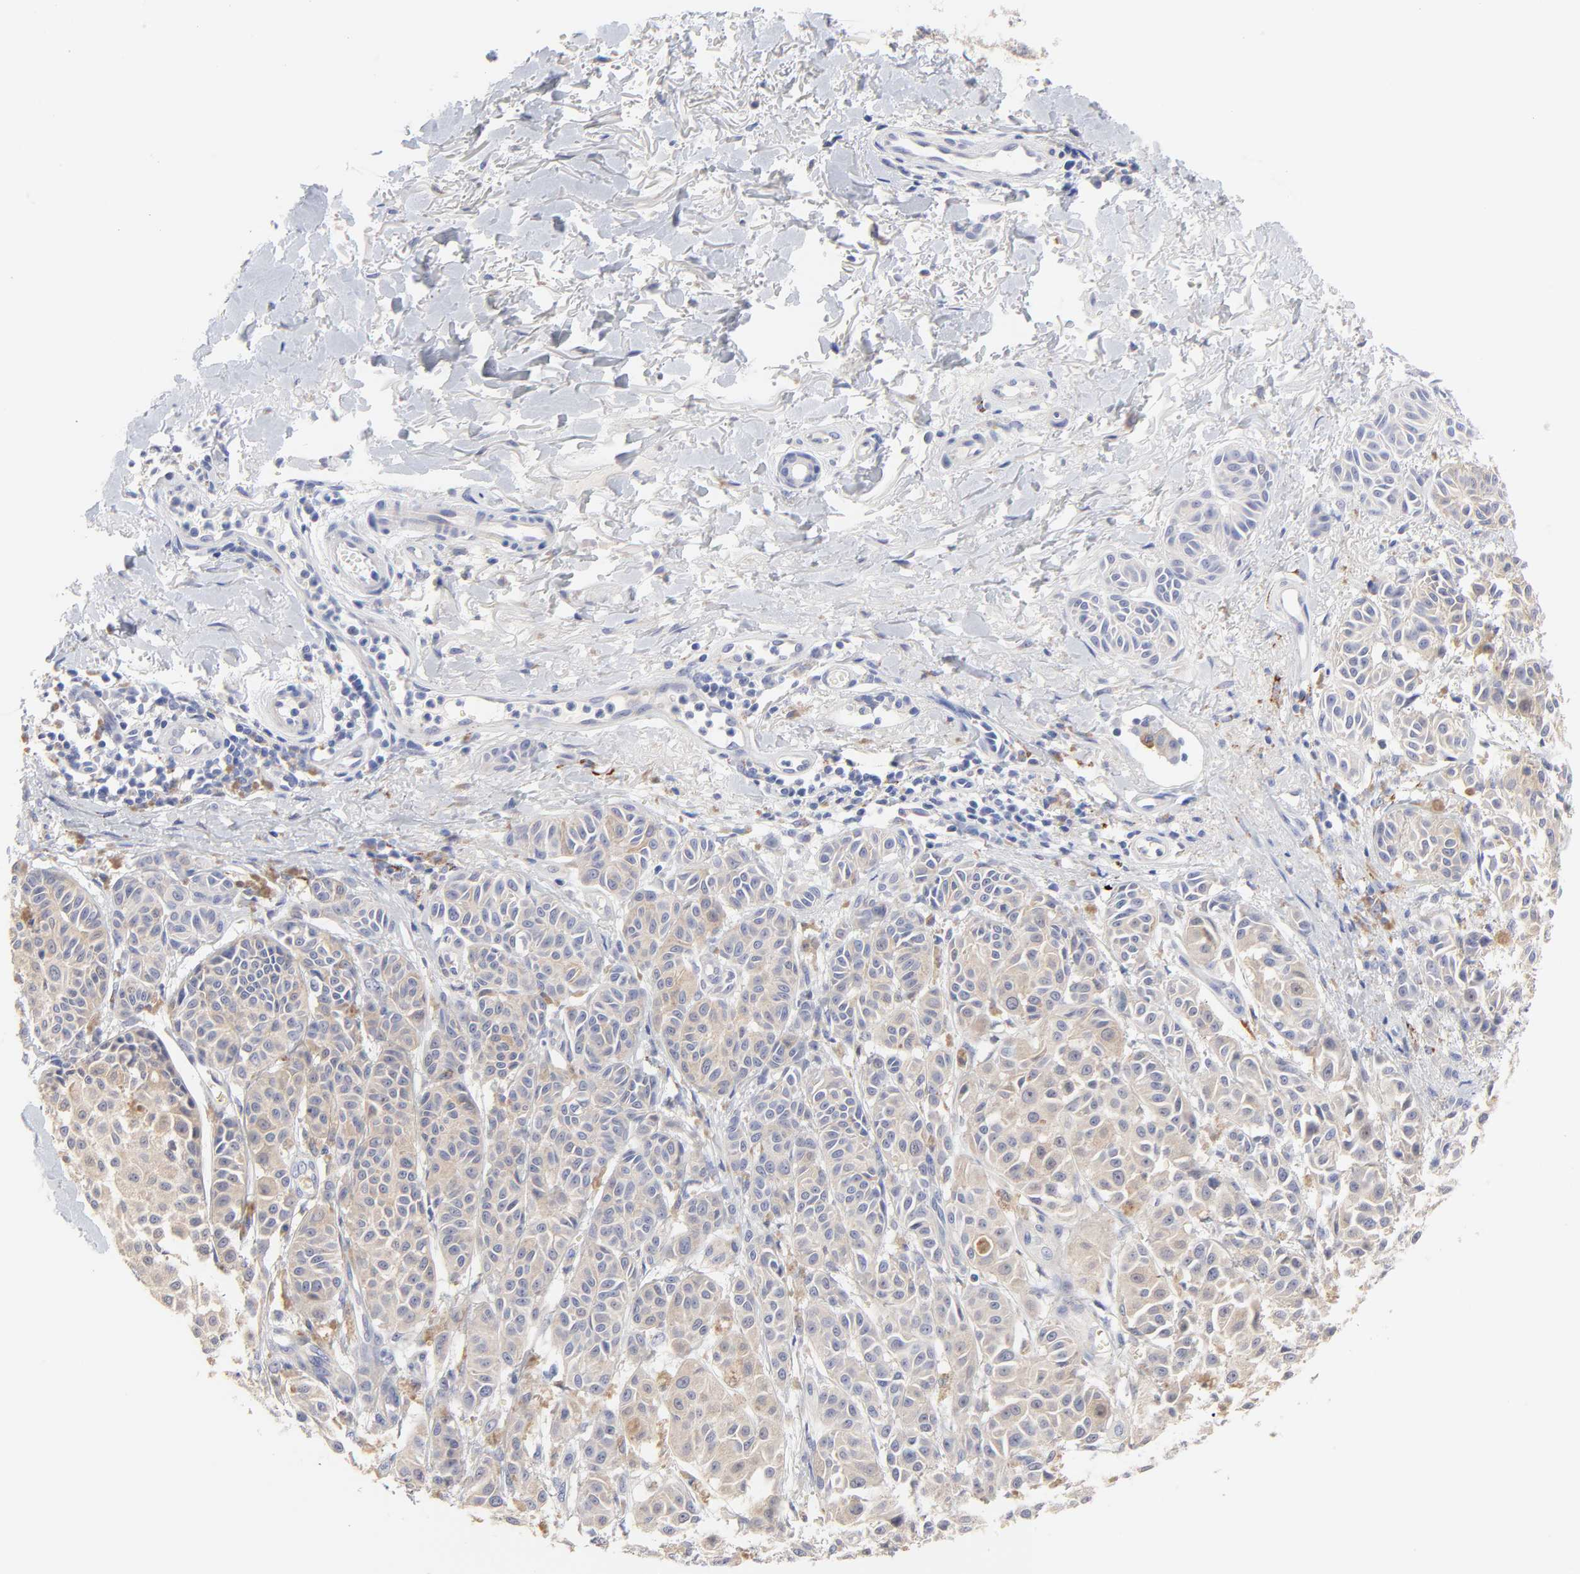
{"staining": {"intensity": "negative", "quantity": "none", "location": "none"}, "tissue": "melanoma", "cell_type": "Tumor cells", "image_type": "cancer", "snomed": [{"axis": "morphology", "description": "Malignant melanoma, NOS"}, {"axis": "topography", "description": "Skin"}], "caption": "IHC histopathology image of neoplastic tissue: melanoma stained with DAB demonstrates no significant protein expression in tumor cells. Brightfield microscopy of immunohistochemistry stained with DAB (brown) and hematoxylin (blue), captured at high magnification.", "gene": "FBXO10", "patient": {"sex": "male", "age": 76}}